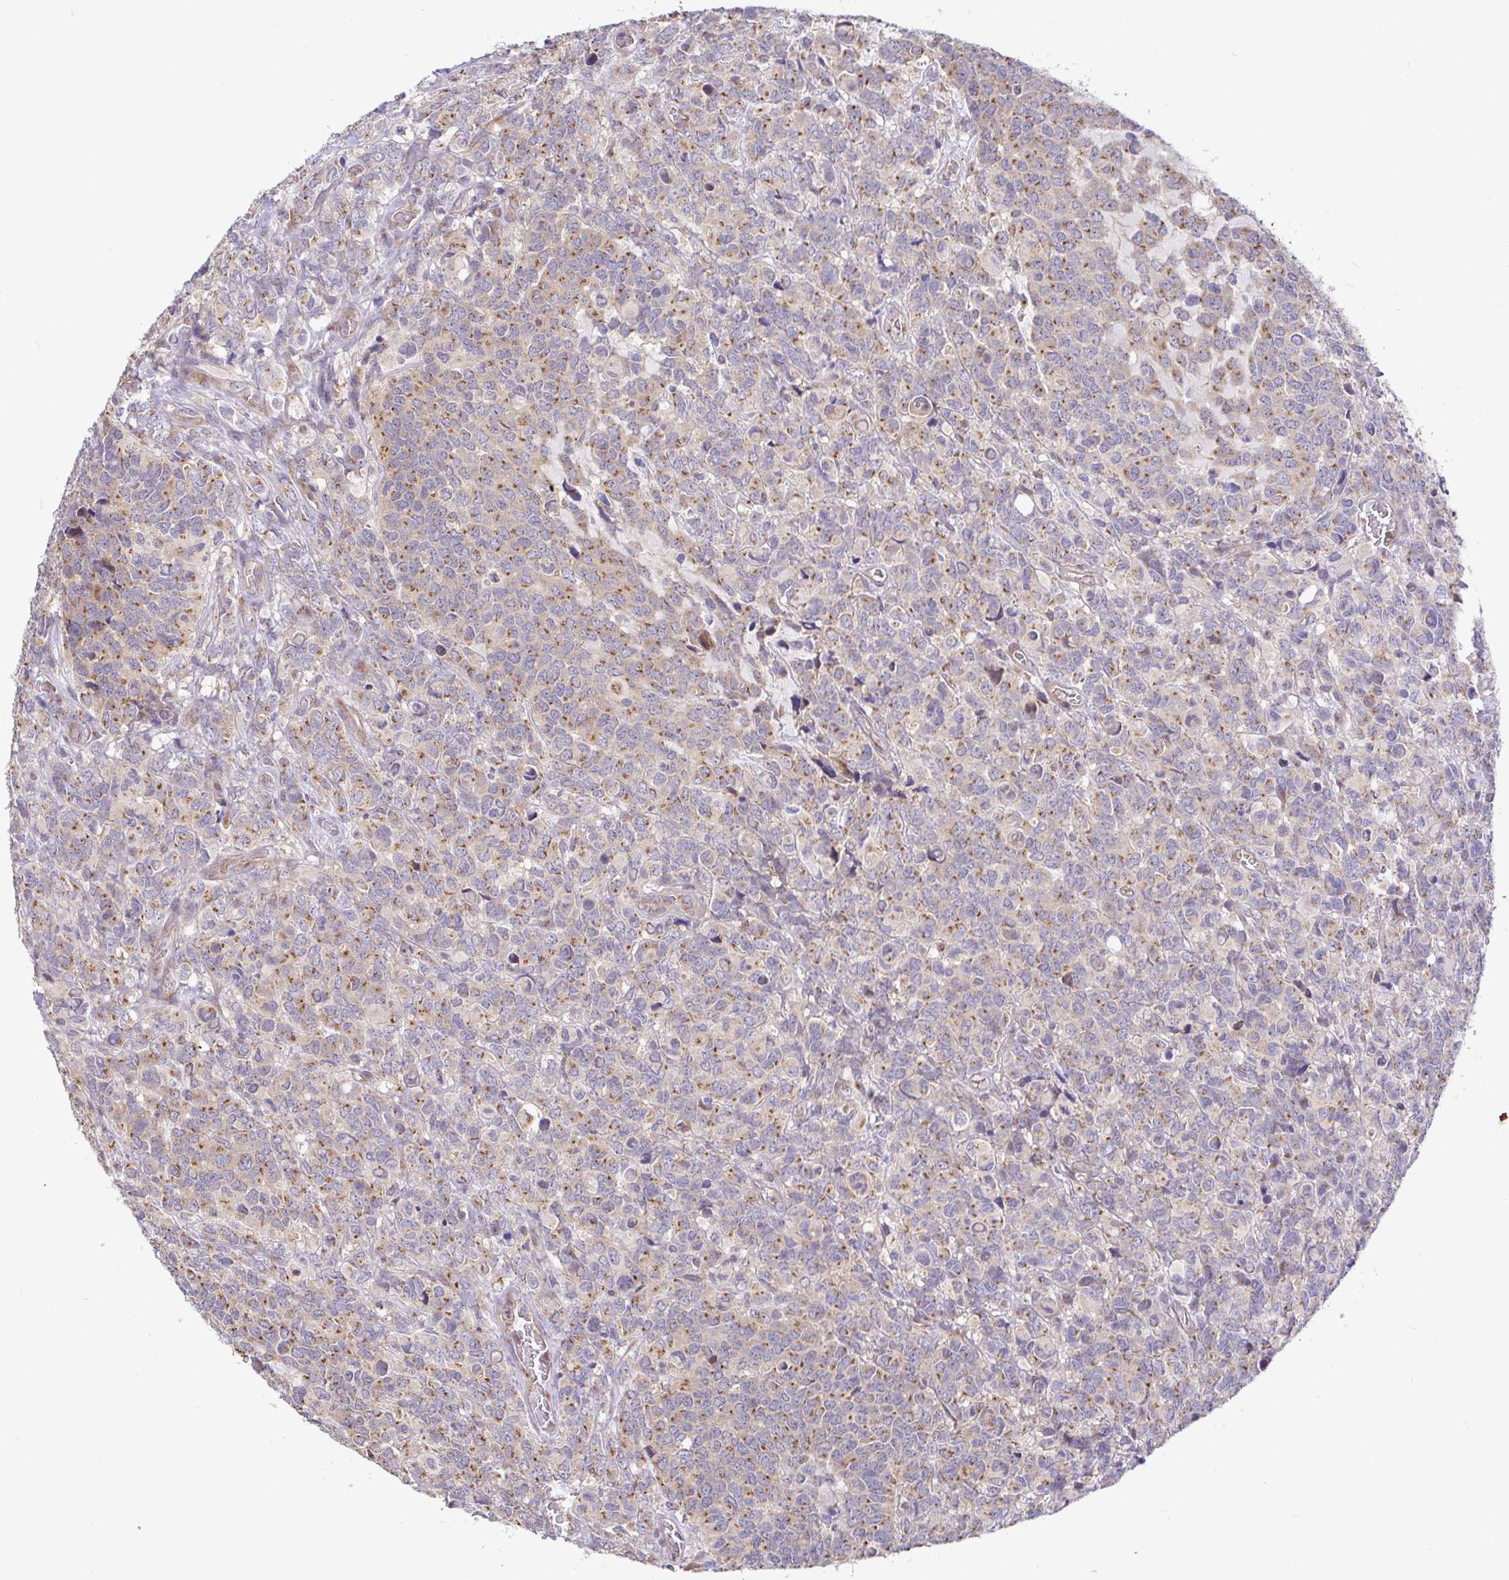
{"staining": {"intensity": "moderate", "quantity": ">75%", "location": "cytoplasmic/membranous"}, "tissue": "glioma", "cell_type": "Tumor cells", "image_type": "cancer", "snomed": [{"axis": "morphology", "description": "Glioma, malignant, High grade"}, {"axis": "topography", "description": "Brain"}], "caption": "Brown immunohistochemical staining in glioma reveals moderate cytoplasmic/membranous expression in approximately >75% of tumor cells.", "gene": "ELP1", "patient": {"sex": "male", "age": 39}}